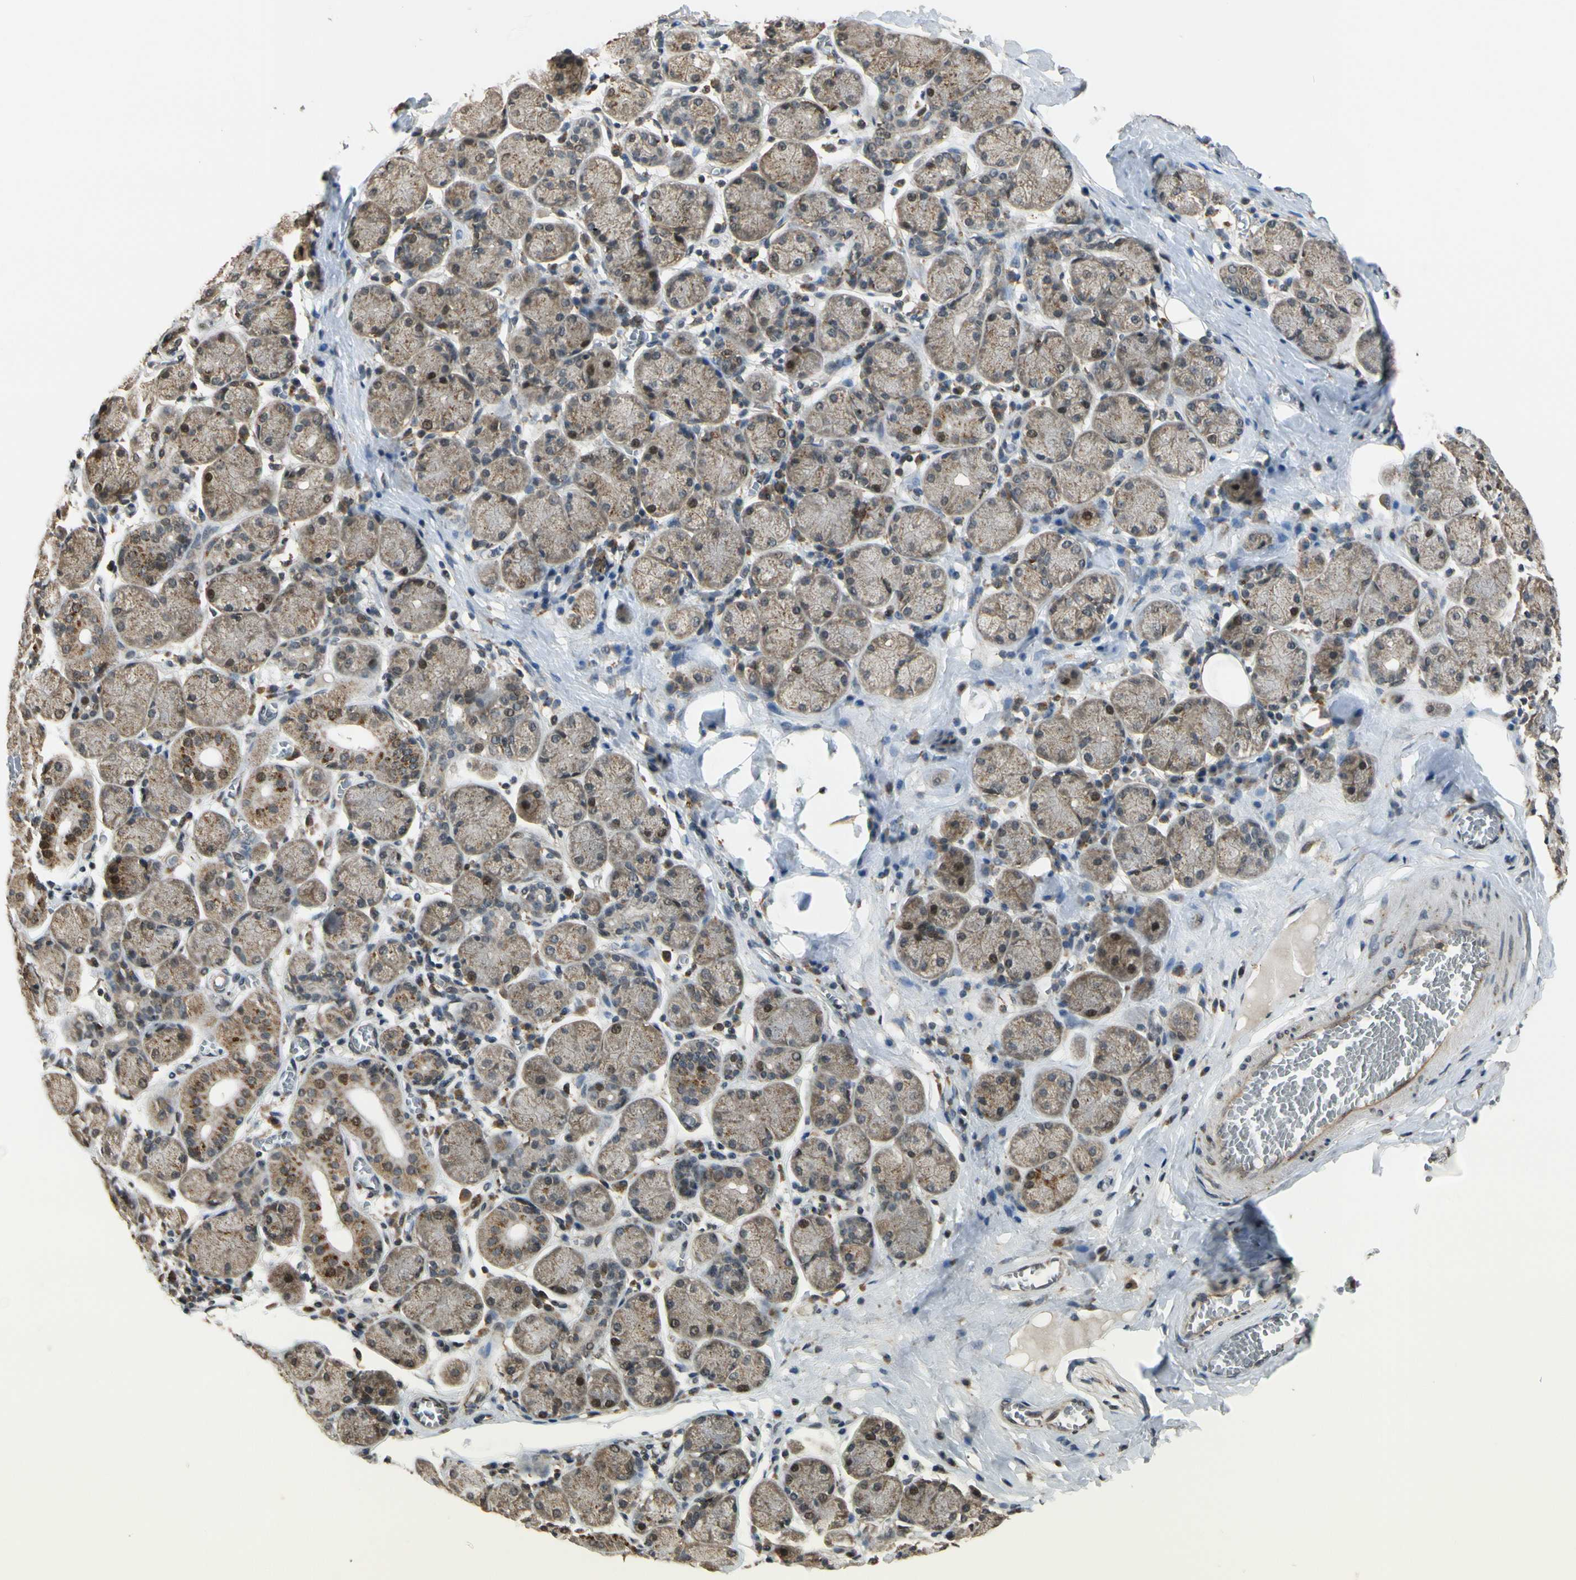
{"staining": {"intensity": "moderate", "quantity": "25%-75%", "location": "cytoplasmic/membranous,nuclear"}, "tissue": "salivary gland", "cell_type": "Glandular cells", "image_type": "normal", "snomed": [{"axis": "morphology", "description": "Normal tissue, NOS"}, {"axis": "topography", "description": "Salivary gland"}], "caption": "A high-resolution histopathology image shows IHC staining of unremarkable salivary gland, which shows moderate cytoplasmic/membranous,nuclear expression in about 25%-75% of glandular cells. (Brightfield microscopy of DAB IHC at high magnification).", "gene": "LAMTOR1", "patient": {"sex": "female", "age": 24}}